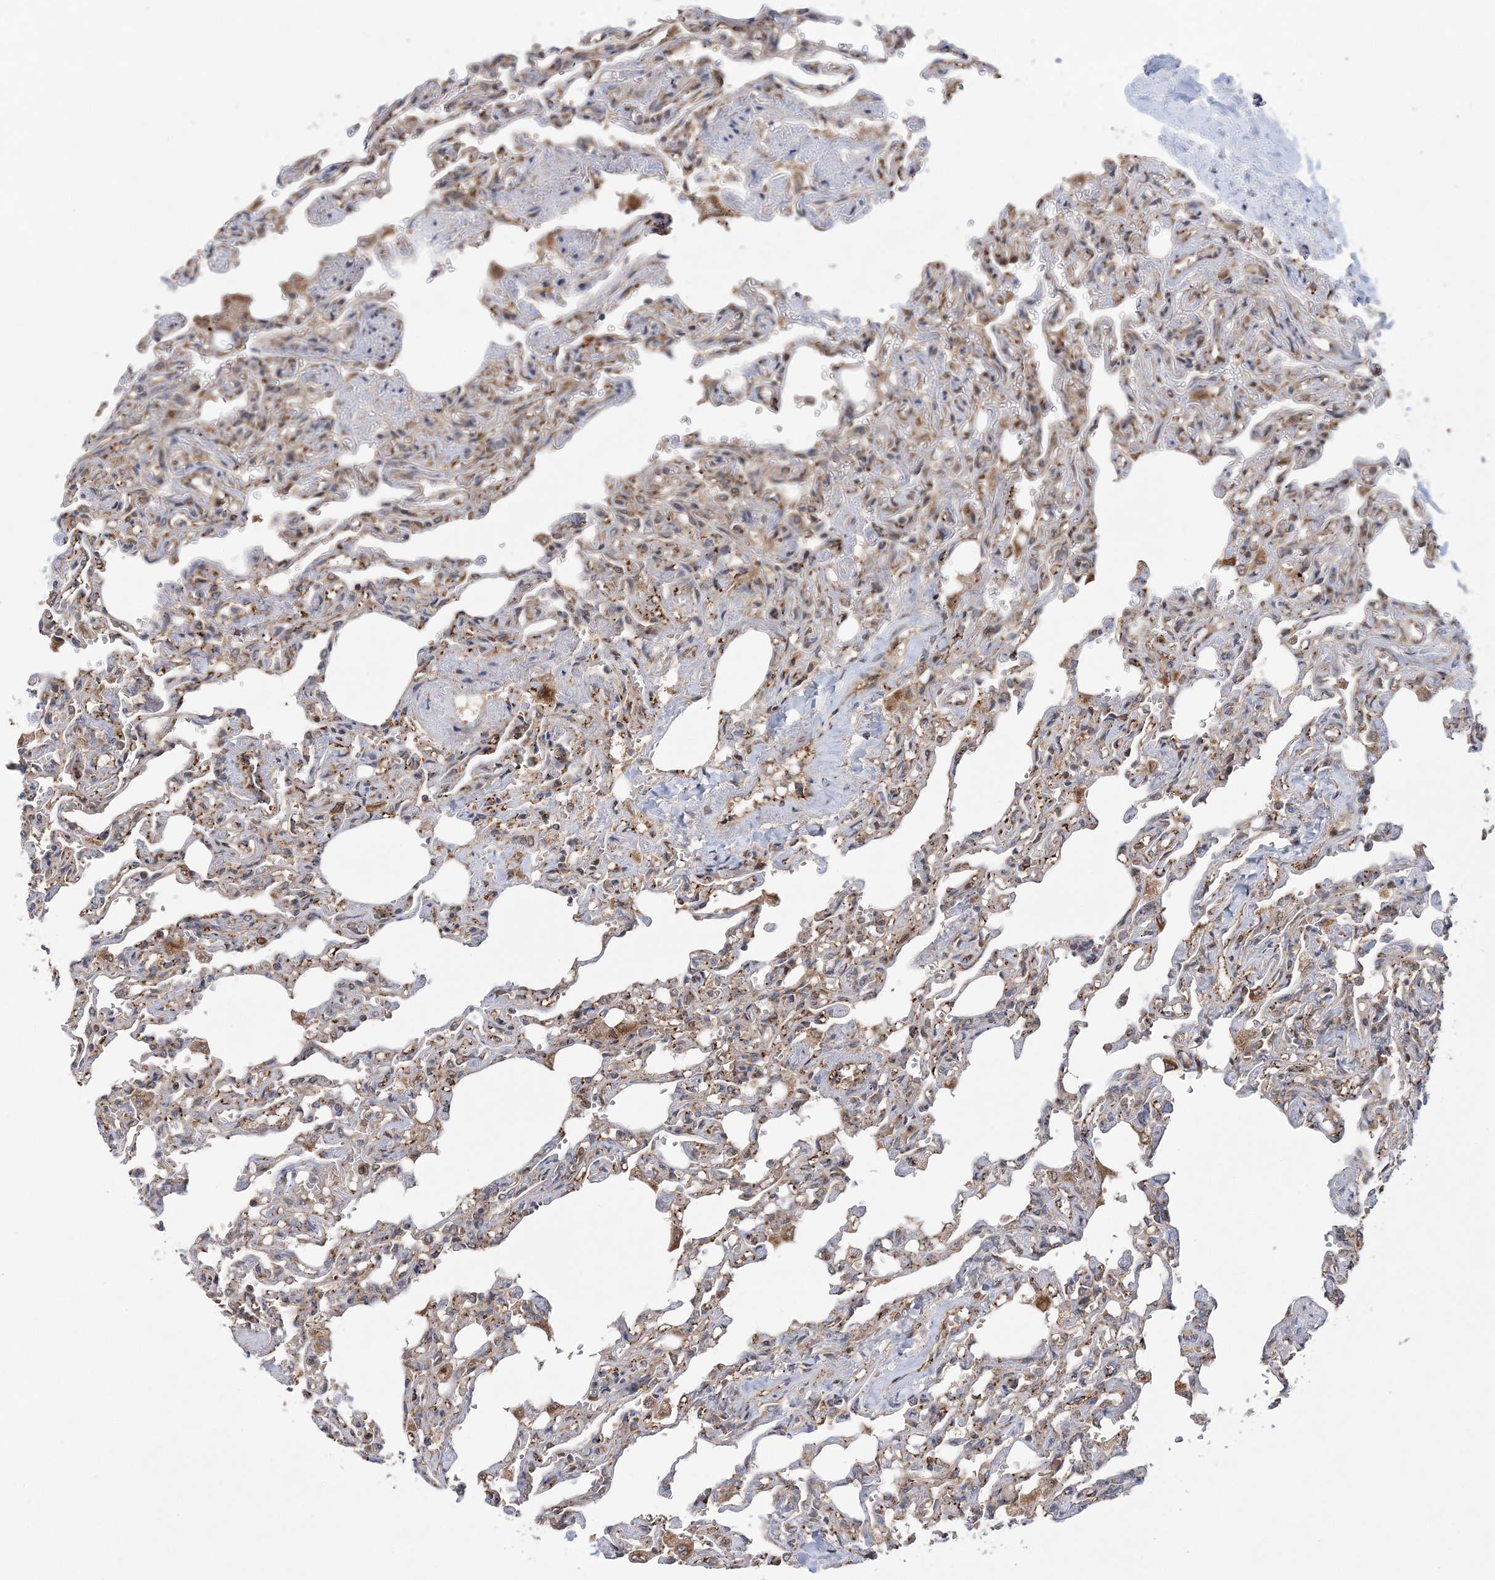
{"staining": {"intensity": "moderate", "quantity": "25%-75%", "location": "cytoplasmic/membranous"}, "tissue": "lung", "cell_type": "Alveolar cells", "image_type": "normal", "snomed": [{"axis": "morphology", "description": "Normal tissue, NOS"}, {"axis": "topography", "description": "Lung"}], "caption": "Immunohistochemistry photomicrograph of normal lung stained for a protein (brown), which demonstrates medium levels of moderate cytoplasmic/membranous staining in approximately 25%-75% of alveolar cells.", "gene": "KIF4A", "patient": {"sex": "male", "age": 21}}